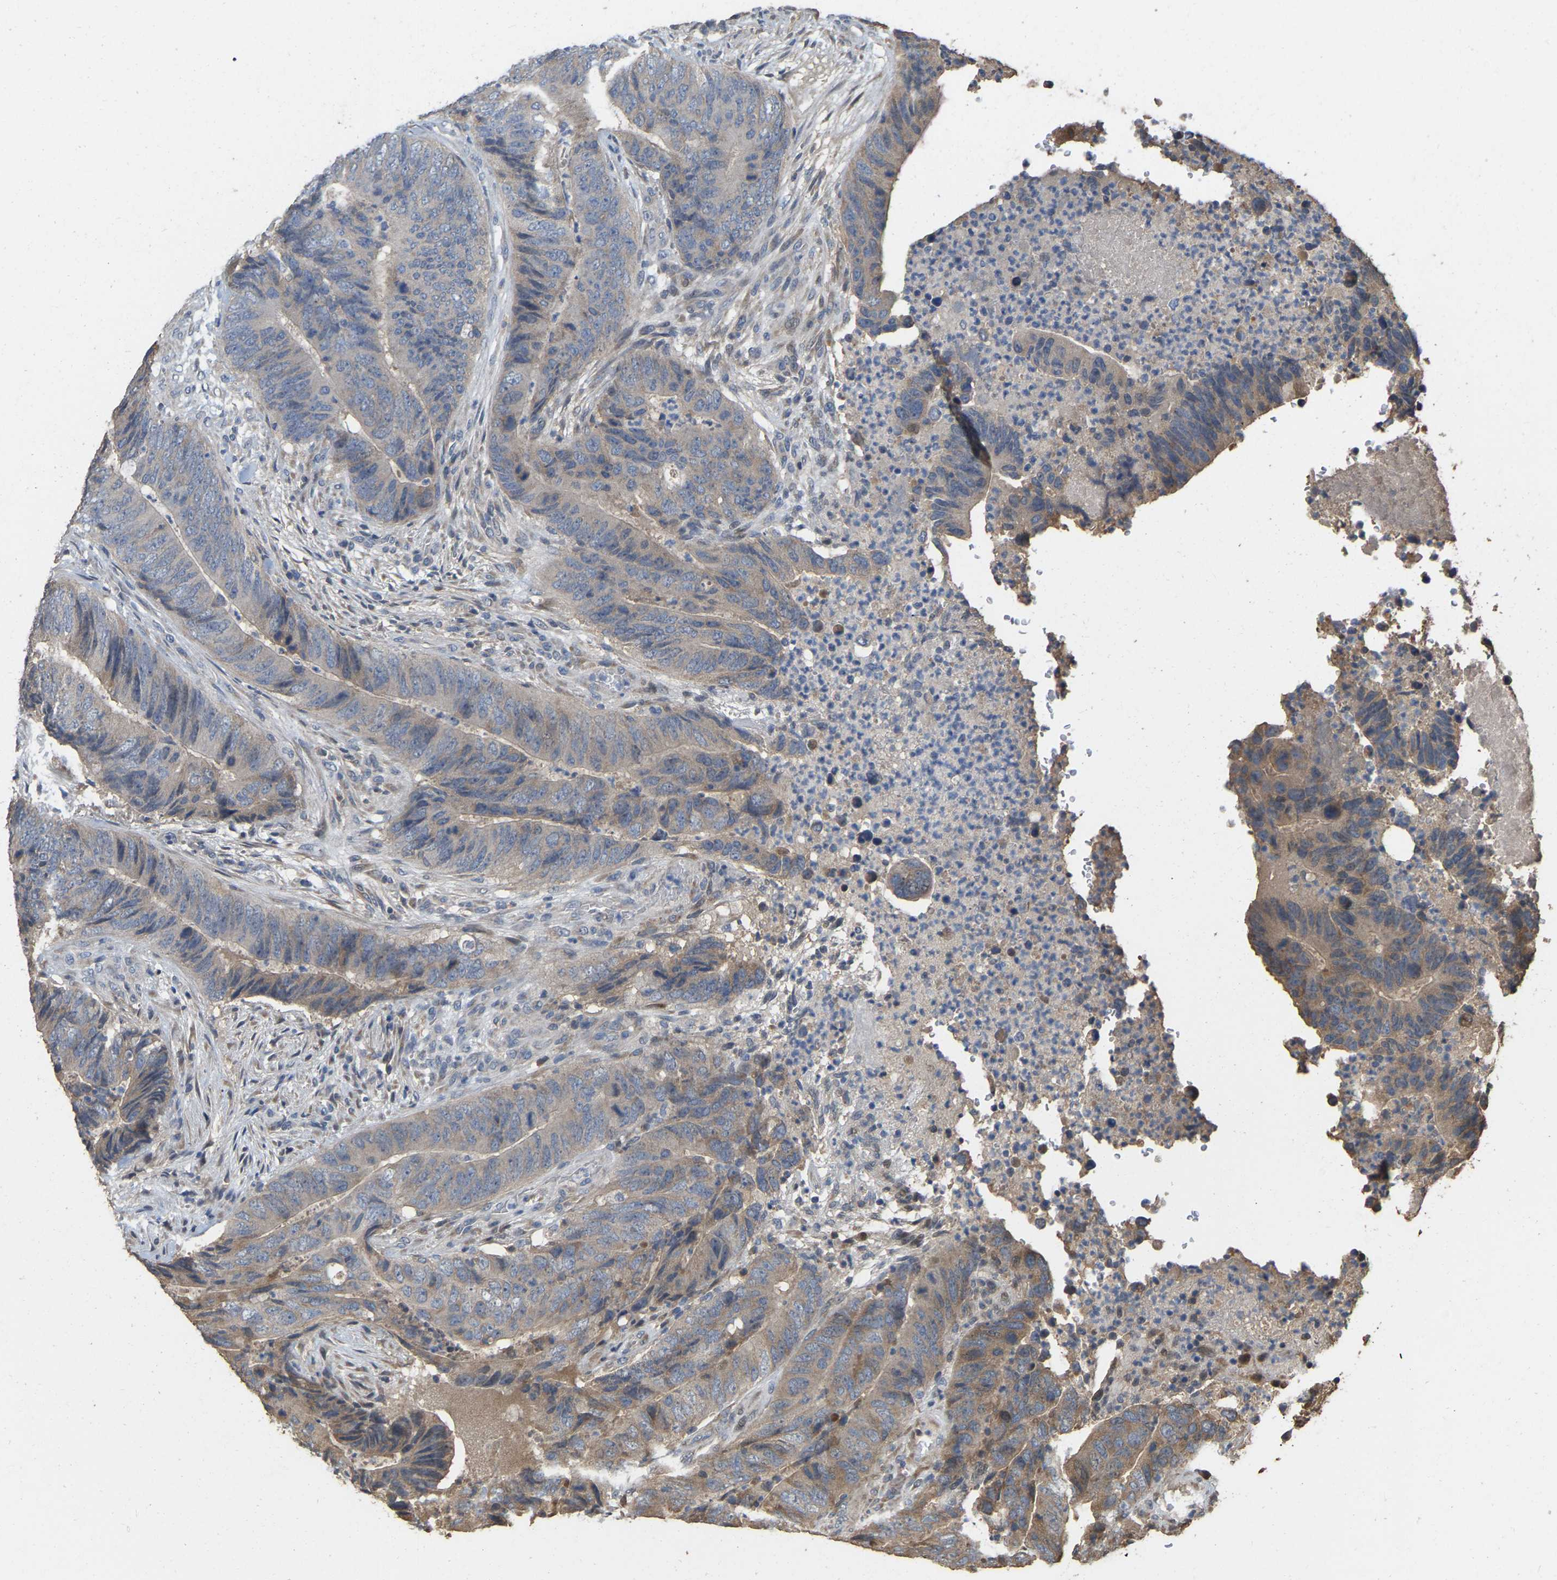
{"staining": {"intensity": "weak", "quantity": "<25%", "location": "cytoplasmic/membranous"}, "tissue": "colorectal cancer", "cell_type": "Tumor cells", "image_type": "cancer", "snomed": [{"axis": "morphology", "description": "Adenocarcinoma, NOS"}, {"axis": "topography", "description": "Colon"}], "caption": "High magnification brightfield microscopy of colorectal cancer (adenocarcinoma) stained with DAB (brown) and counterstained with hematoxylin (blue): tumor cells show no significant positivity.", "gene": "NCS1", "patient": {"sex": "male", "age": 56}}